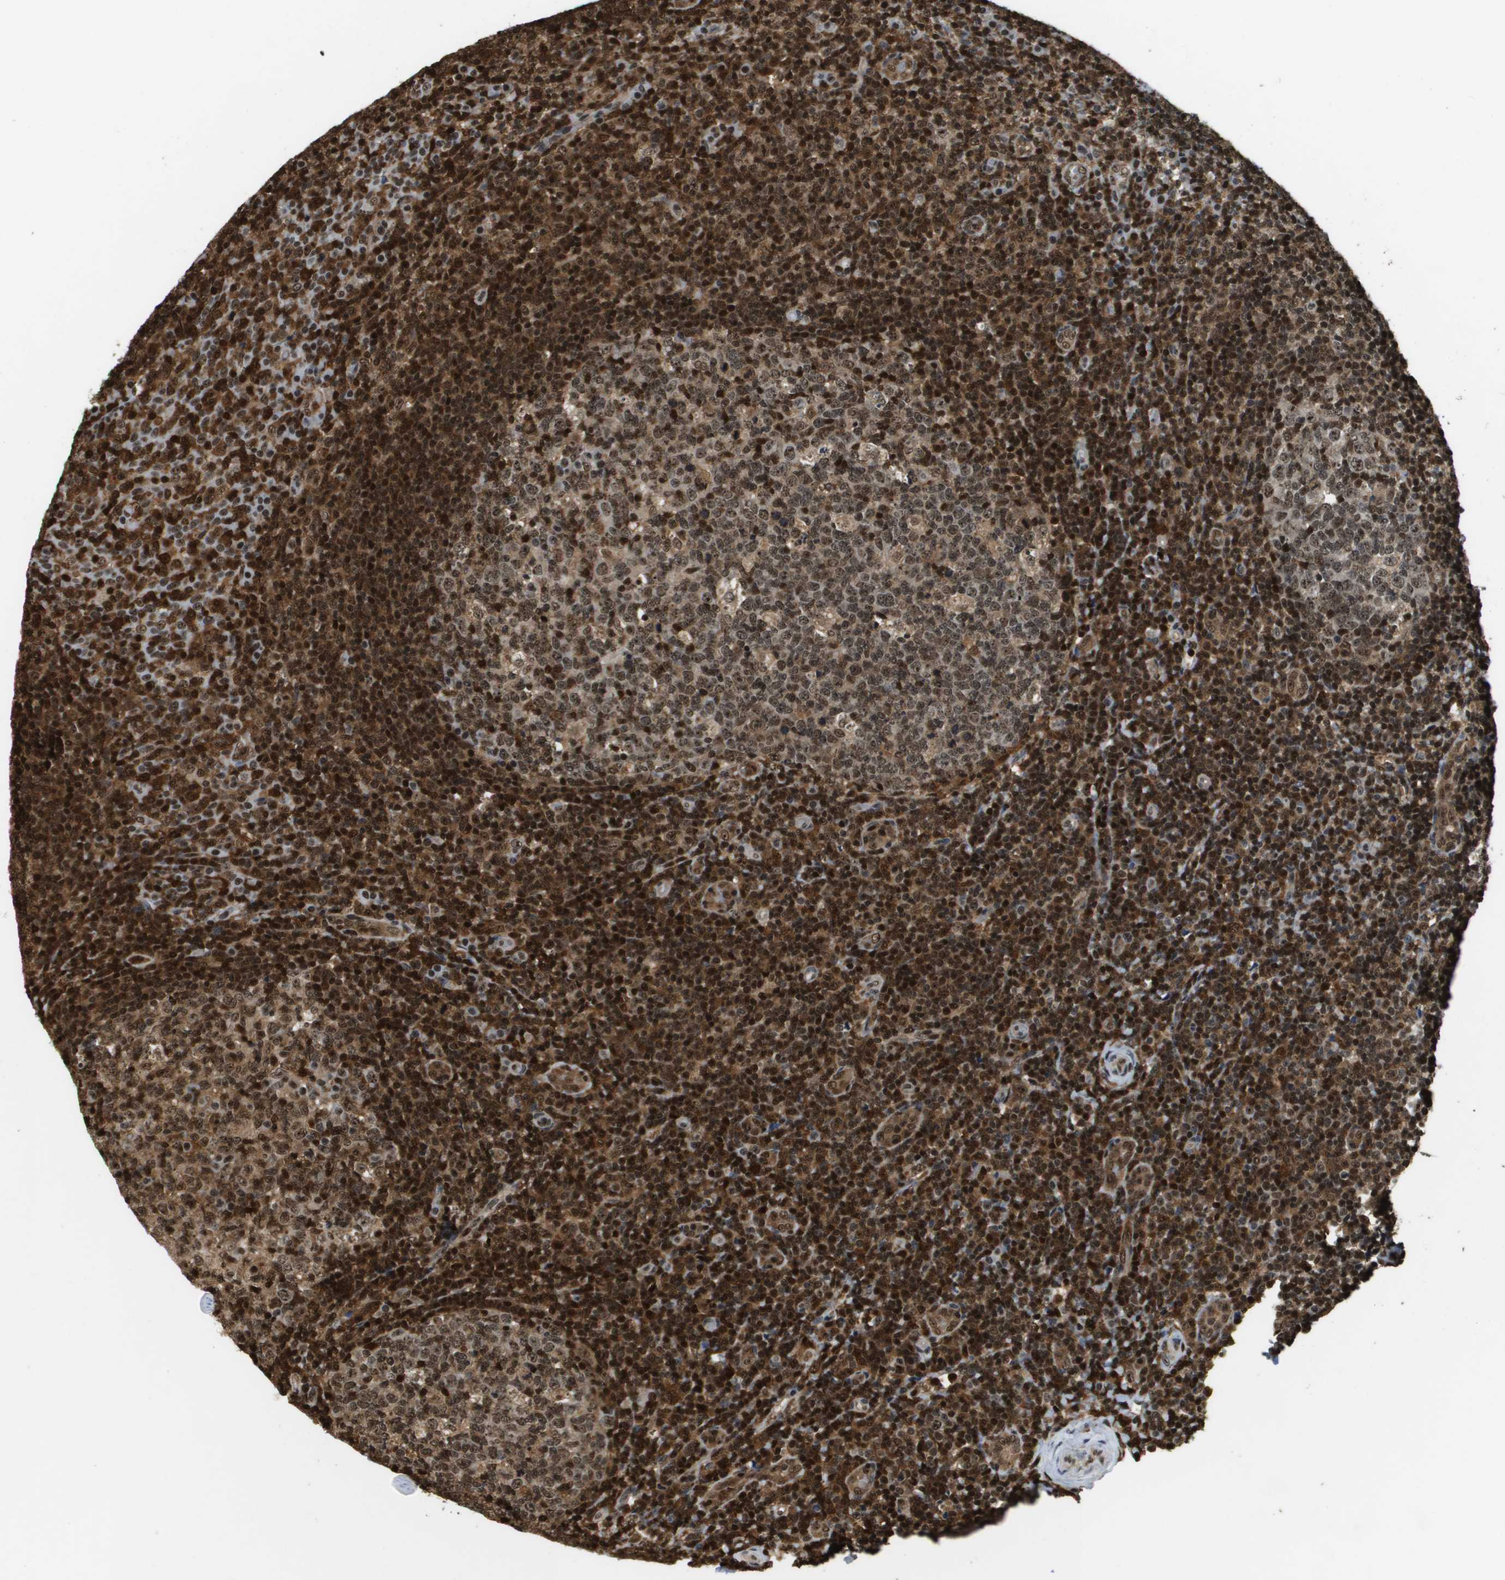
{"staining": {"intensity": "moderate", "quantity": ">75%", "location": "nuclear"}, "tissue": "tonsil", "cell_type": "Germinal center cells", "image_type": "normal", "snomed": [{"axis": "morphology", "description": "Normal tissue, NOS"}, {"axis": "topography", "description": "Tonsil"}], "caption": "Unremarkable tonsil demonstrates moderate nuclear positivity in approximately >75% of germinal center cells, visualized by immunohistochemistry.", "gene": "EP400", "patient": {"sex": "female", "age": 19}}